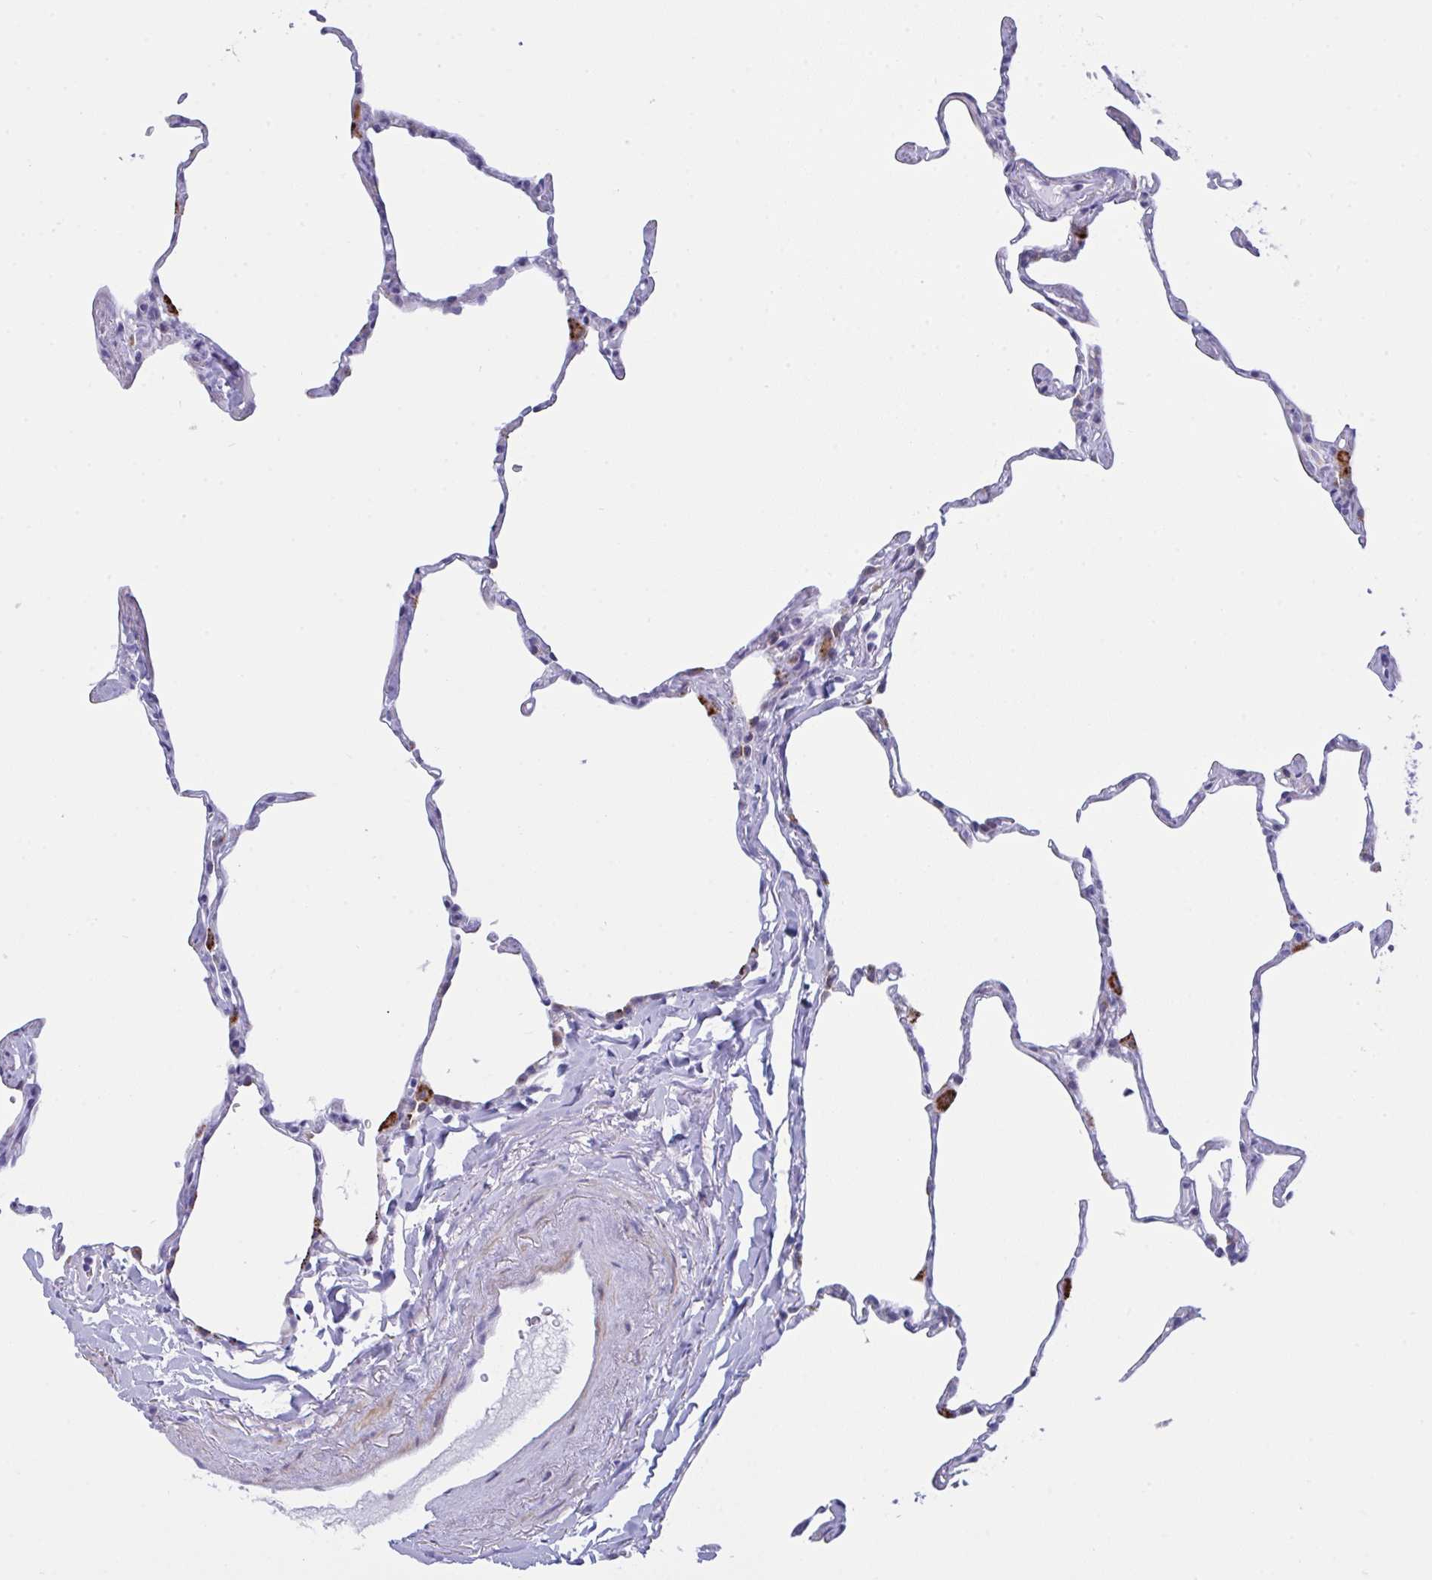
{"staining": {"intensity": "strong", "quantity": "<25%", "location": "cytoplasmic/membranous"}, "tissue": "lung", "cell_type": "Alveolar cells", "image_type": "normal", "snomed": [{"axis": "morphology", "description": "Normal tissue, NOS"}, {"axis": "topography", "description": "Lung"}], "caption": "IHC staining of normal lung, which displays medium levels of strong cytoplasmic/membranous expression in approximately <25% of alveolar cells indicating strong cytoplasmic/membranous protein staining. The staining was performed using DAB (brown) for protein detection and nuclei were counterstained in hematoxylin (blue).", "gene": "FBXL22", "patient": {"sex": "male", "age": 65}}